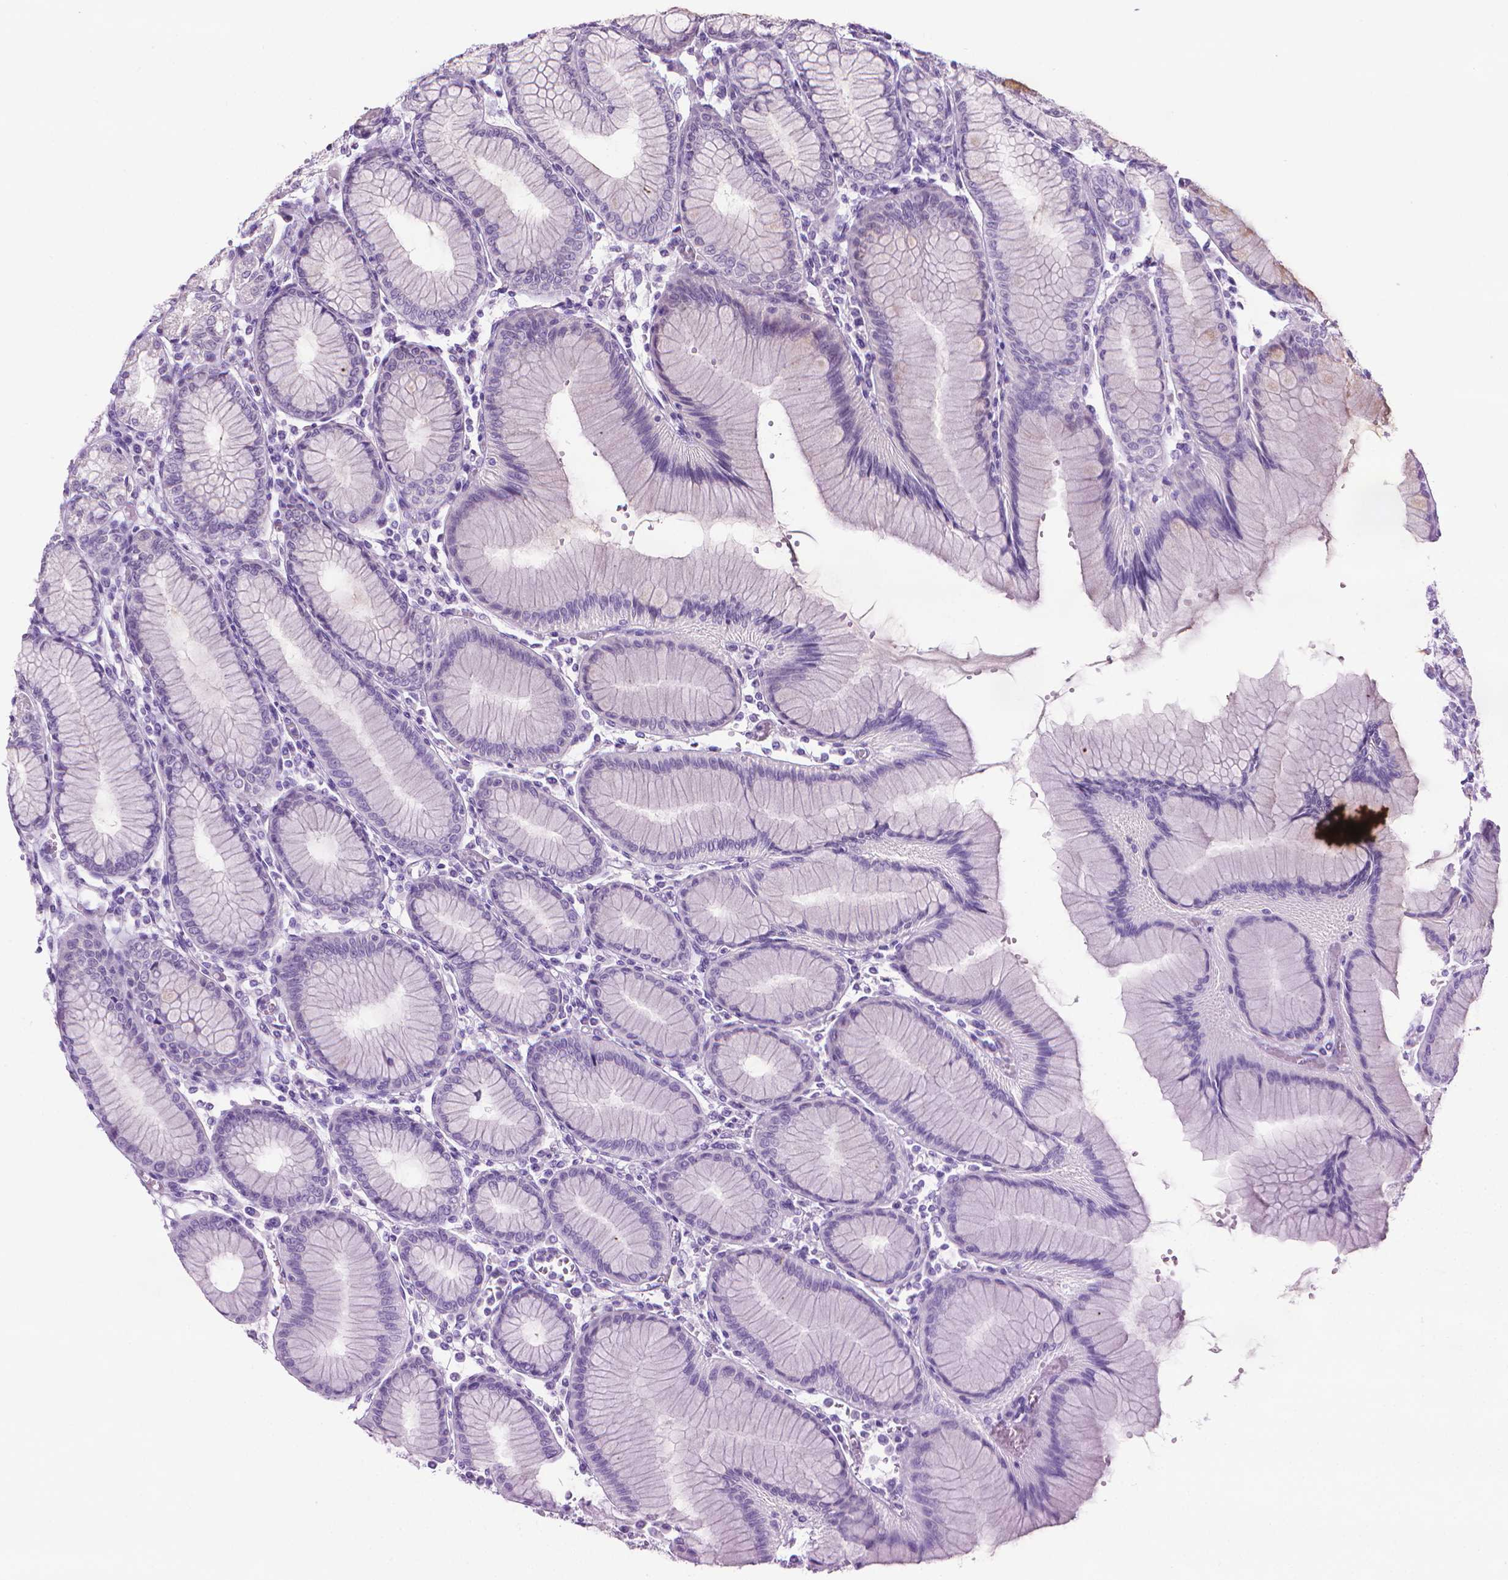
{"staining": {"intensity": "negative", "quantity": "none", "location": "none"}, "tissue": "stomach", "cell_type": "Glandular cells", "image_type": "normal", "snomed": [{"axis": "morphology", "description": "Normal tissue, NOS"}, {"axis": "topography", "description": "Skeletal muscle"}, {"axis": "topography", "description": "Stomach"}], "caption": "The photomicrograph reveals no staining of glandular cells in normal stomach.", "gene": "DNAI7", "patient": {"sex": "female", "age": 57}}